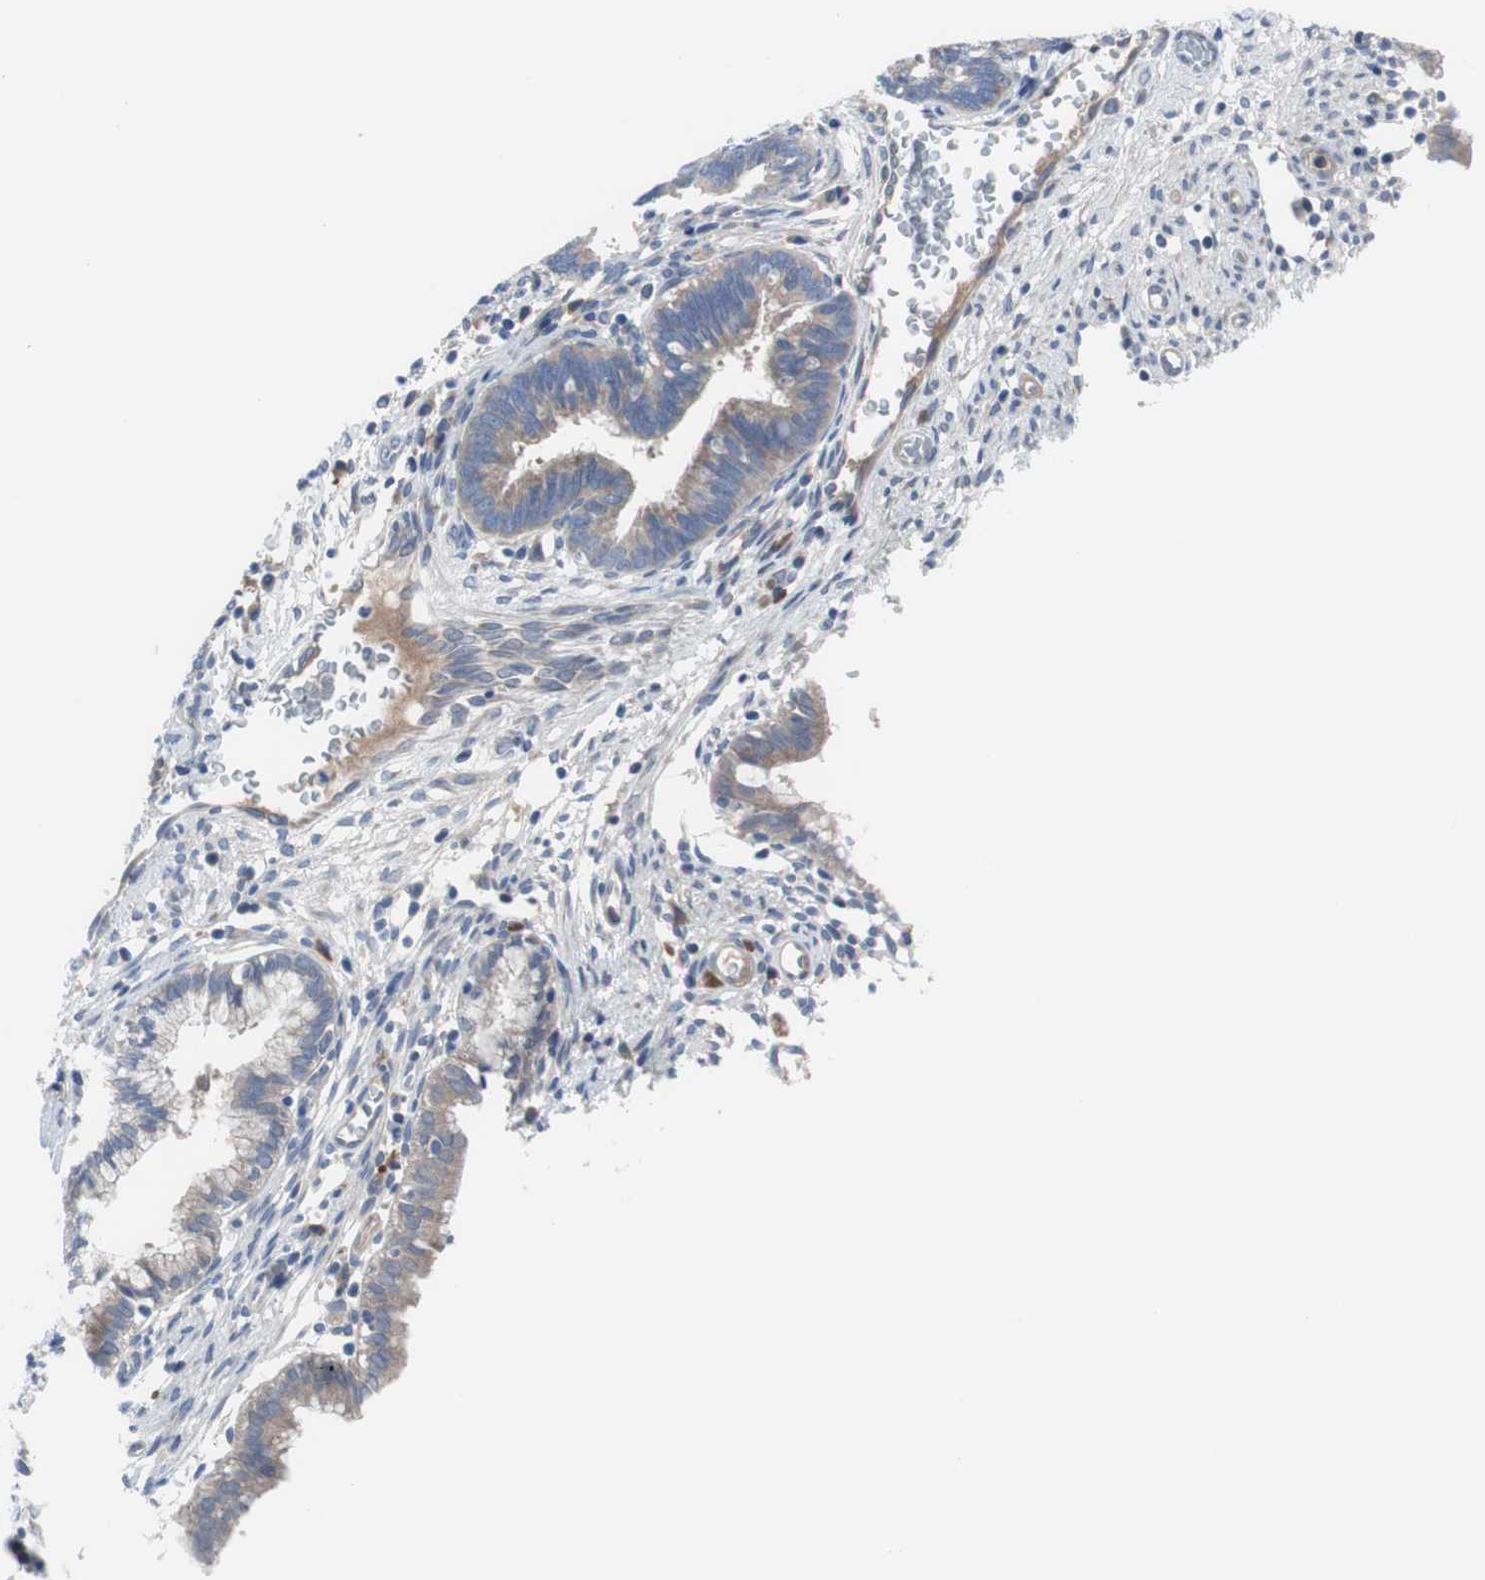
{"staining": {"intensity": "negative", "quantity": "none", "location": "none"}, "tissue": "cervical cancer", "cell_type": "Tumor cells", "image_type": "cancer", "snomed": [{"axis": "morphology", "description": "Adenocarcinoma, NOS"}, {"axis": "topography", "description": "Cervix"}], "caption": "Tumor cells are negative for brown protein staining in cervical cancer.", "gene": "KANSL1", "patient": {"sex": "female", "age": 44}}